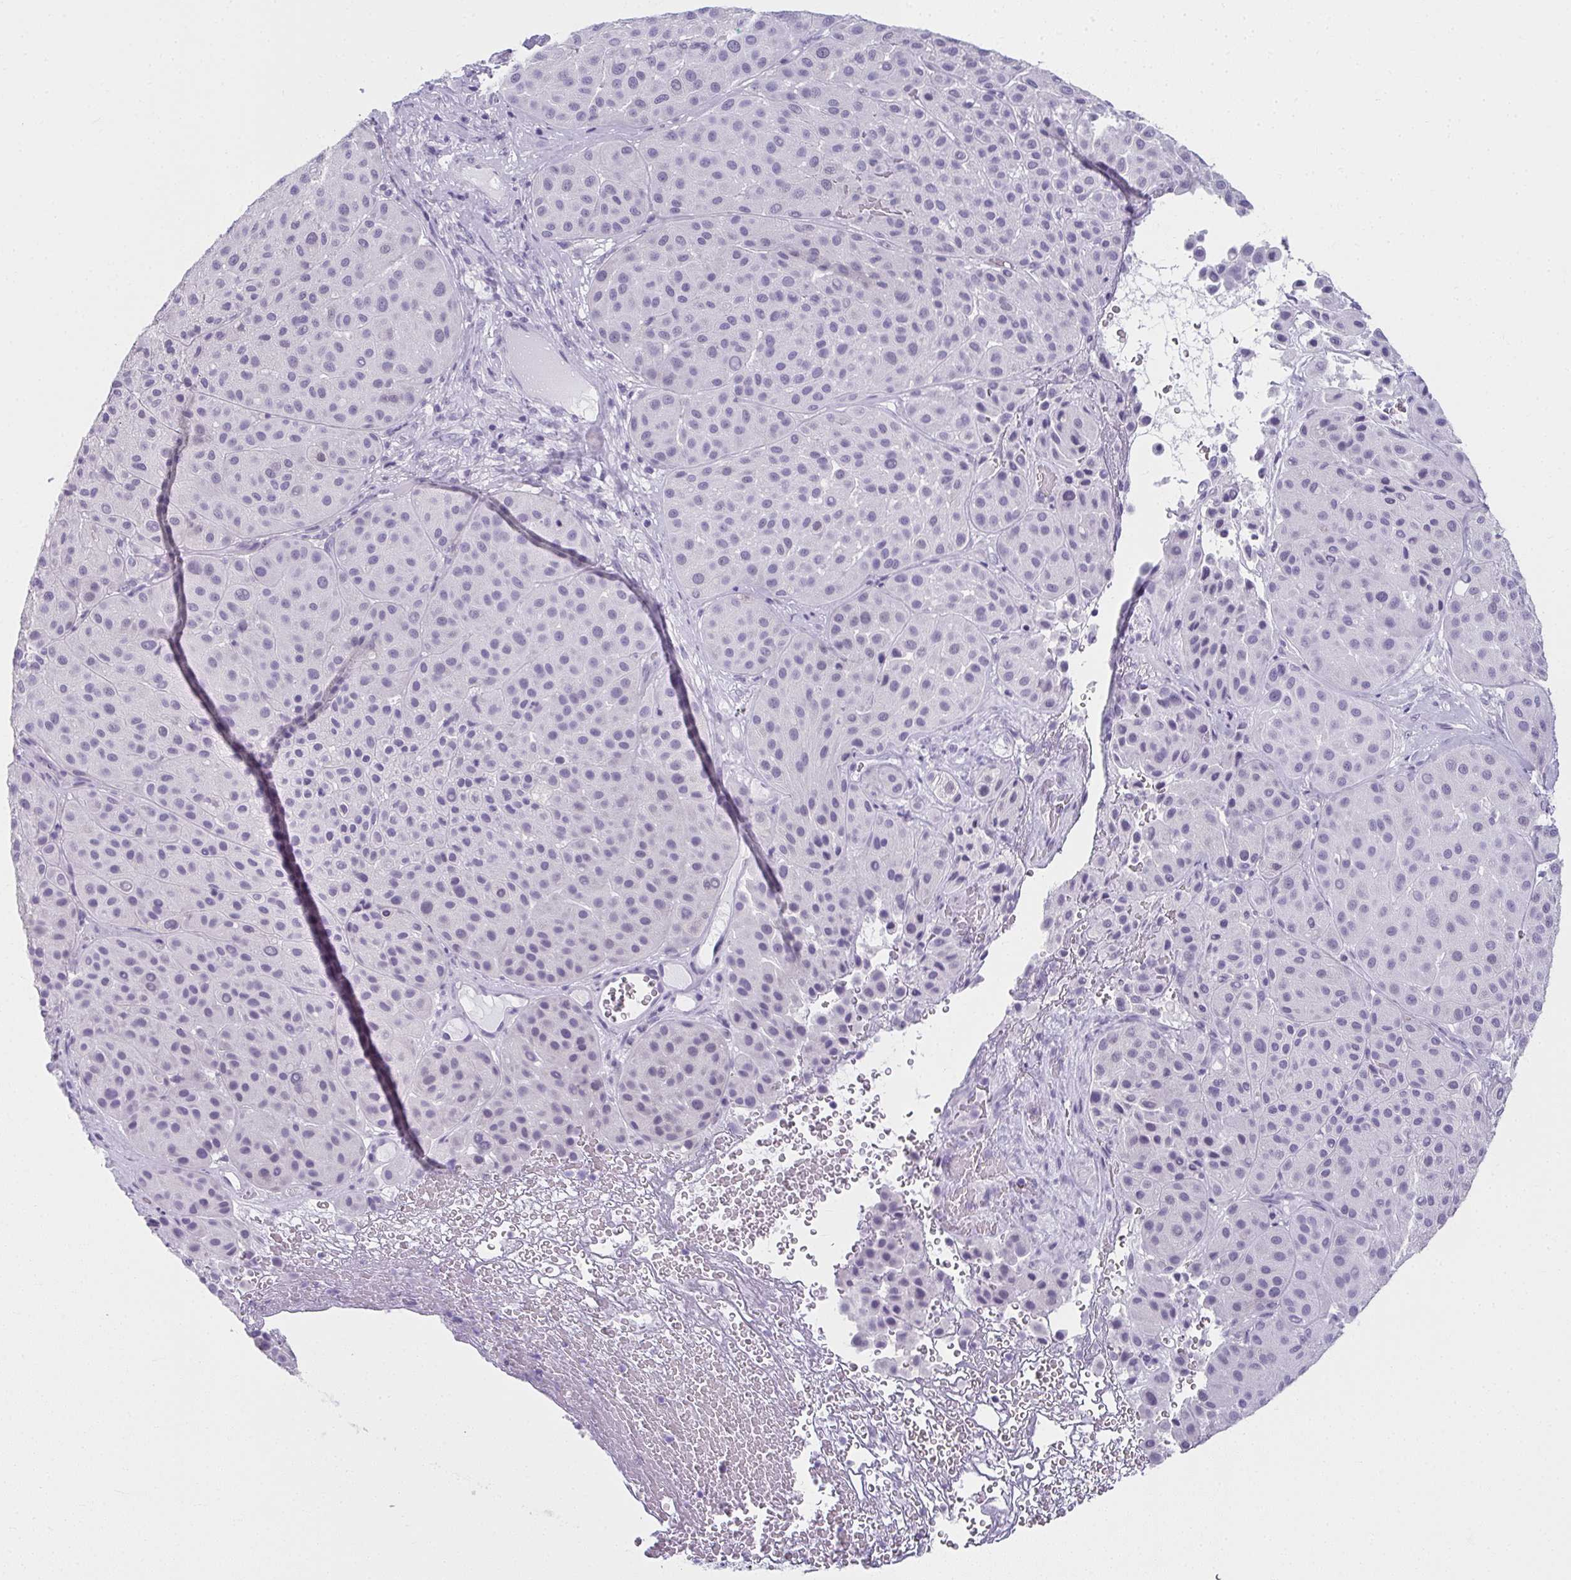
{"staining": {"intensity": "negative", "quantity": "none", "location": "none"}, "tissue": "melanoma", "cell_type": "Tumor cells", "image_type": "cancer", "snomed": [{"axis": "morphology", "description": "Malignant melanoma, Metastatic site"}, {"axis": "topography", "description": "Smooth muscle"}], "caption": "Image shows no significant protein staining in tumor cells of malignant melanoma (metastatic site).", "gene": "MOBP", "patient": {"sex": "male", "age": 41}}